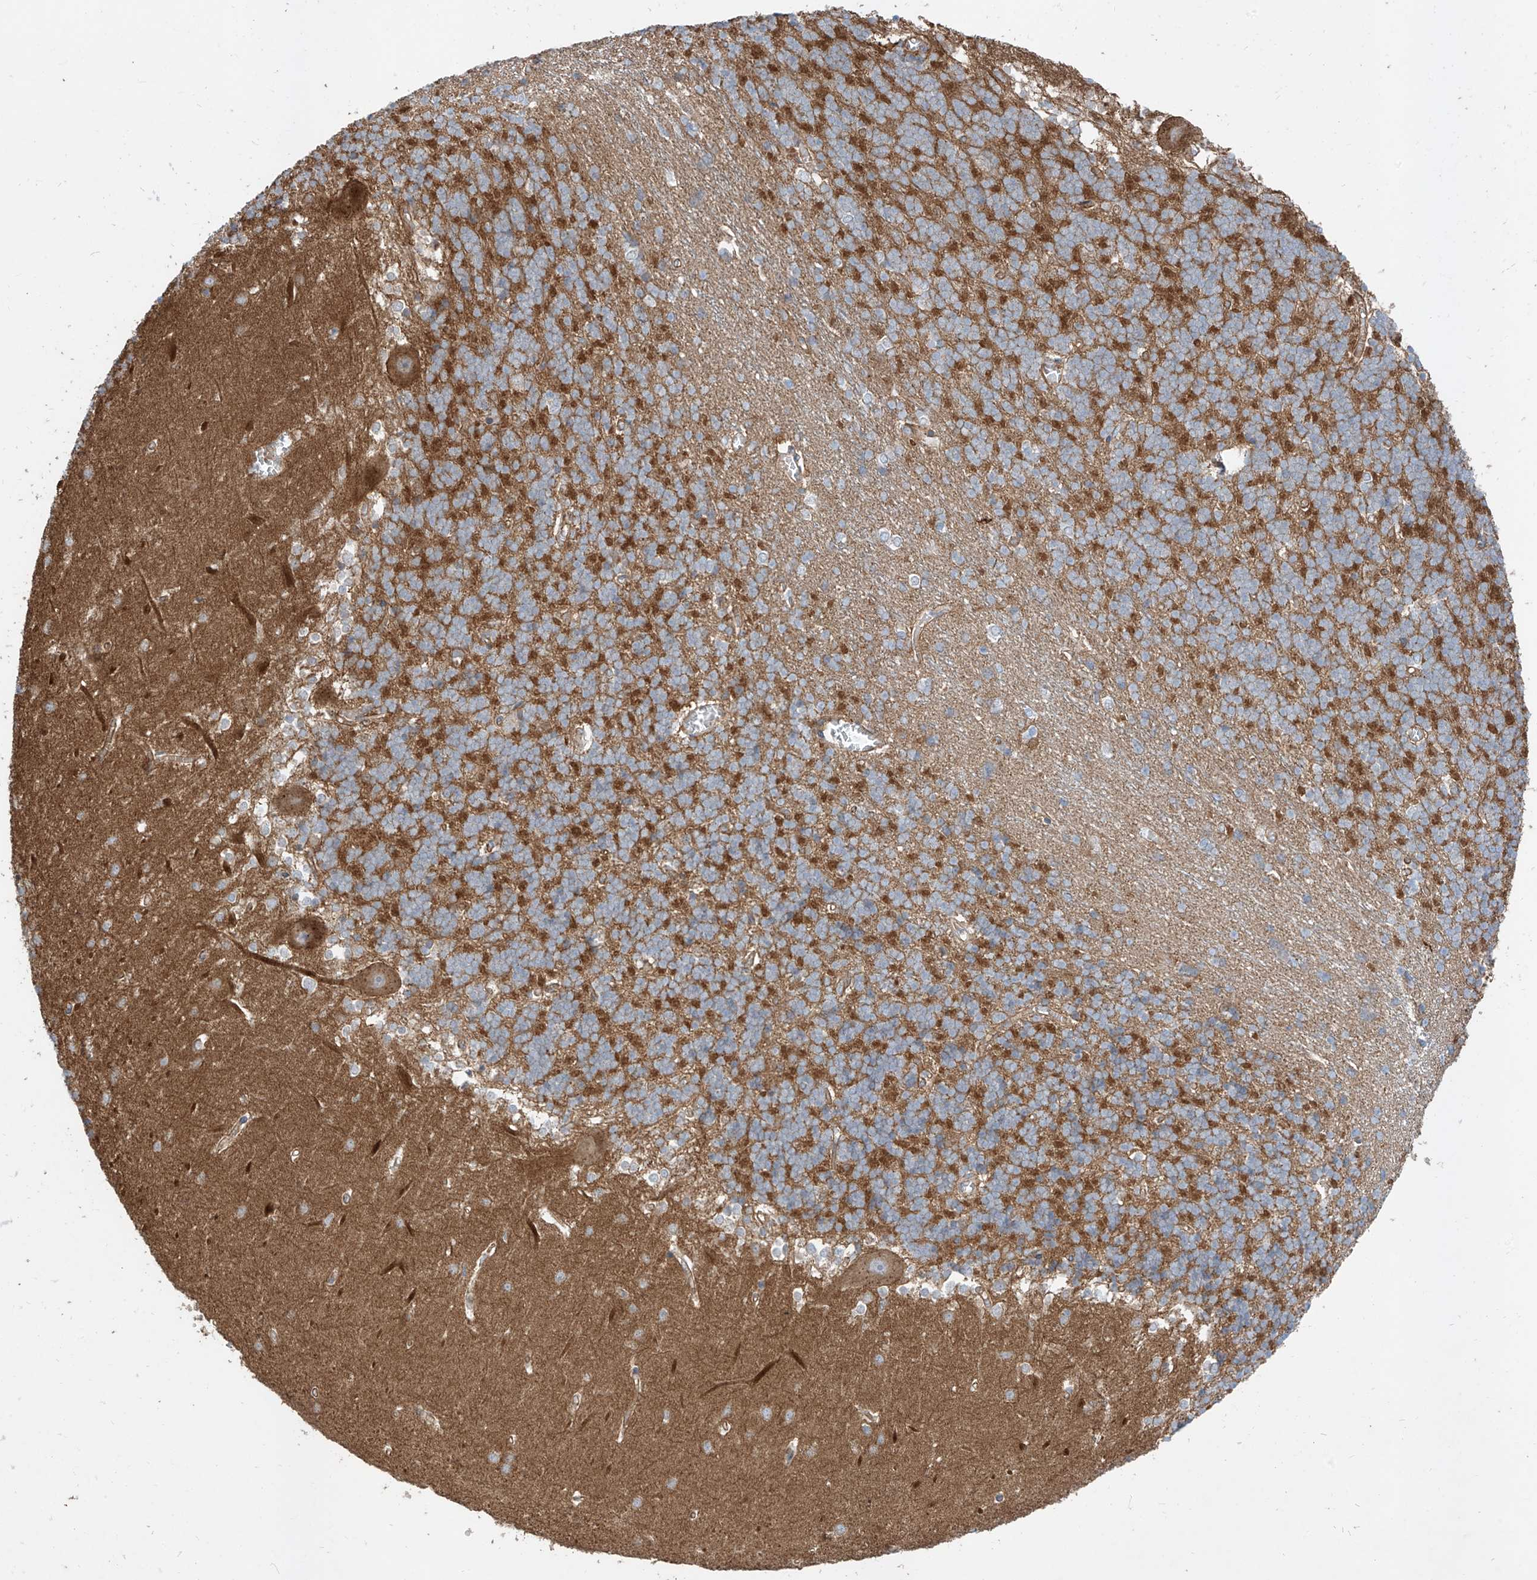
{"staining": {"intensity": "weak", "quantity": "25%-75%", "location": "cytoplasmic/membranous"}, "tissue": "cerebellum", "cell_type": "Cells in granular layer", "image_type": "normal", "snomed": [{"axis": "morphology", "description": "Normal tissue, NOS"}, {"axis": "topography", "description": "Cerebellum"}], "caption": "A high-resolution photomicrograph shows immunohistochemistry (IHC) staining of benign cerebellum, which demonstrates weak cytoplasmic/membranous staining in approximately 25%-75% of cells in granular layer. Nuclei are stained in blue.", "gene": "EPHX4", "patient": {"sex": "male", "age": 37}}